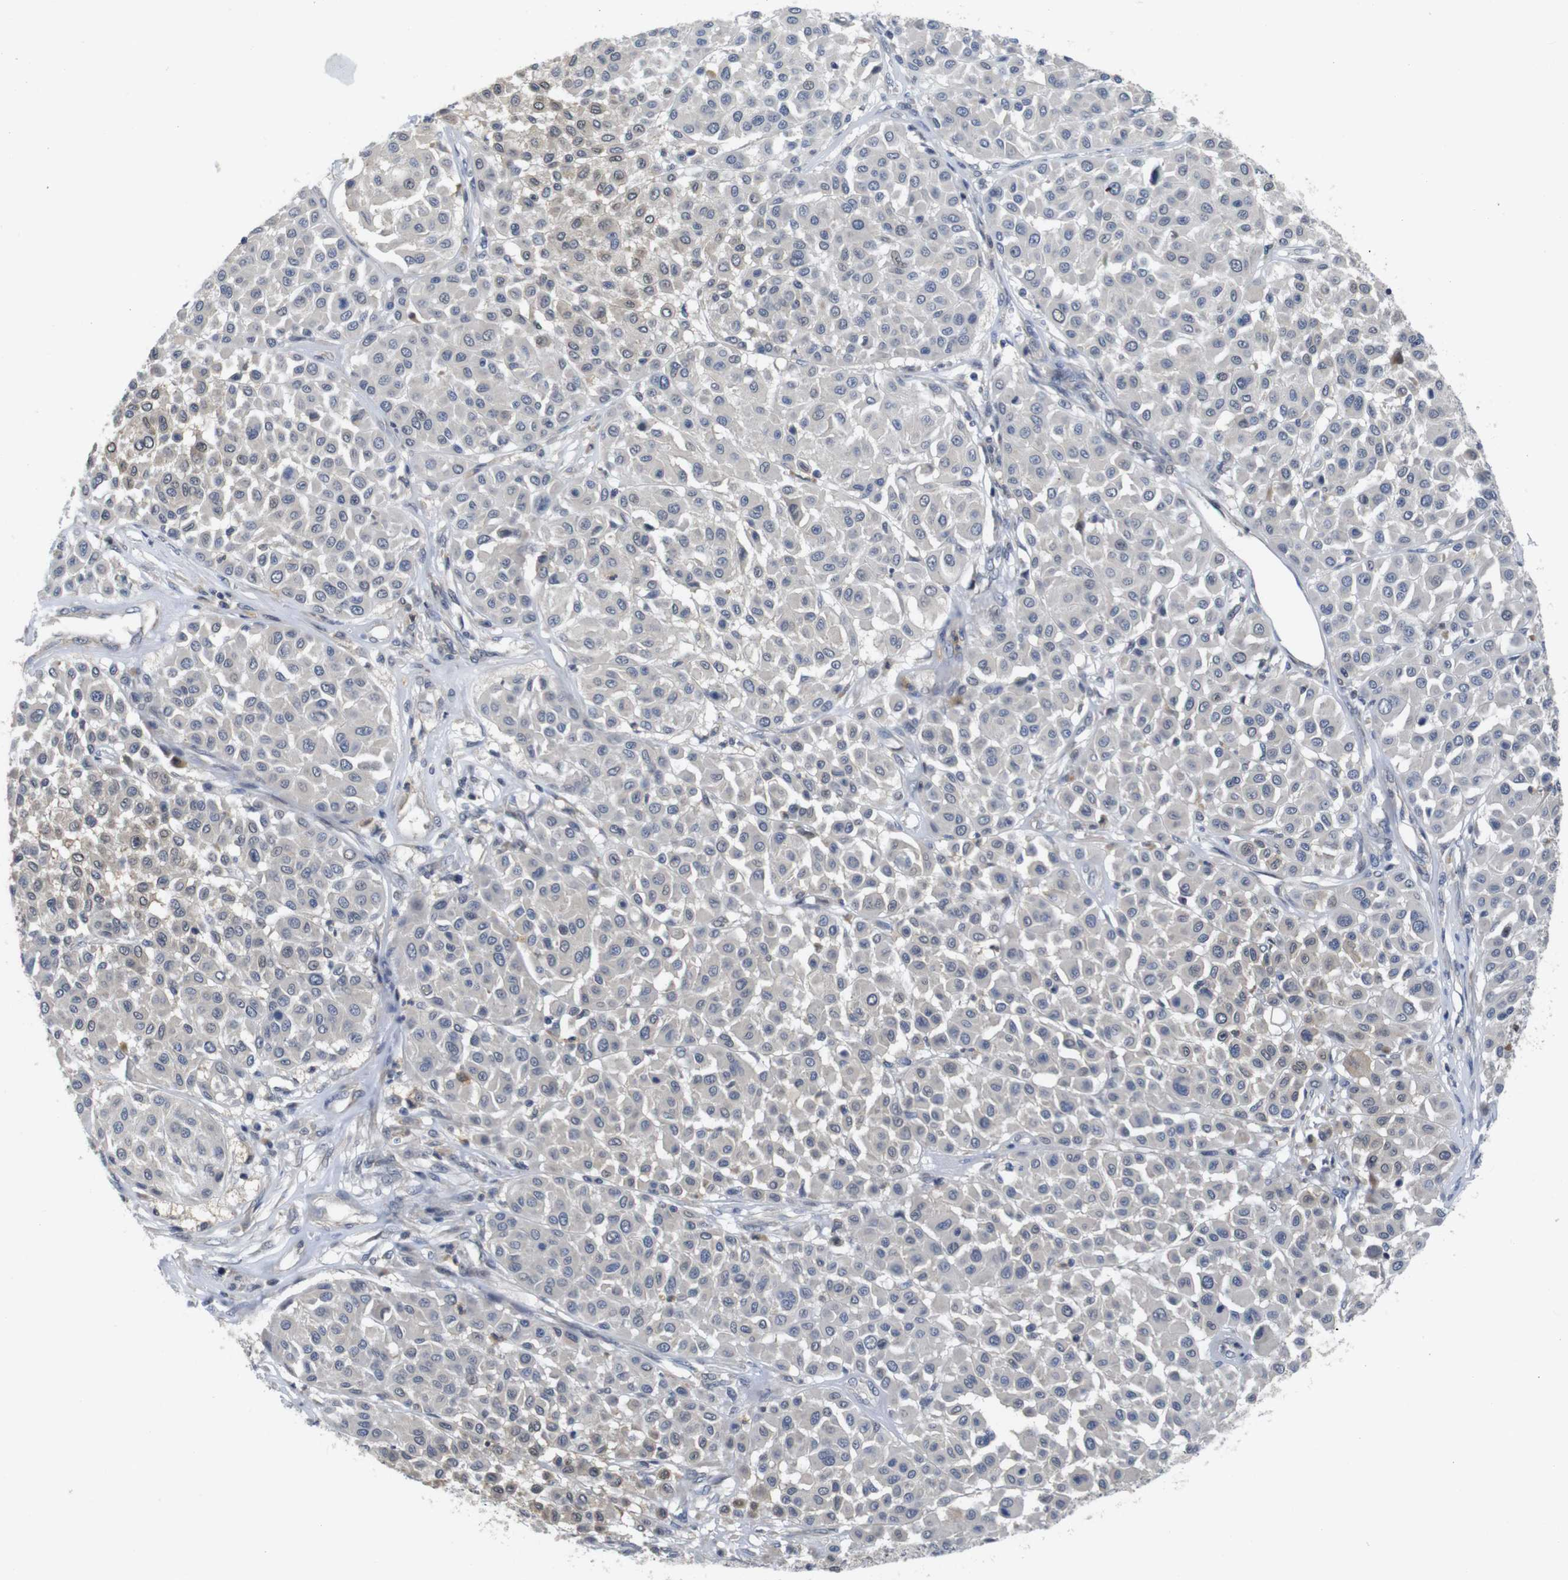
{"staining": {"intensity": "weak", "quantity": "<25%", "location": "cytoplasmic/membranous"}, "tissue": "melanoma", "cell_type": "Tumor cells", "image_type": "cancer", "snomed": [{"axis": "morphology", "description": "Malignant melanoma, Metastatic site"}, {"axis": "topography", "description": "Soft tissue"}], "caption": "Tumor cells are negative for protein expression in human malignant melanoma (metastatic site).", "gene": "FNTA", "patient": {"sex": "male", "age": 41}}